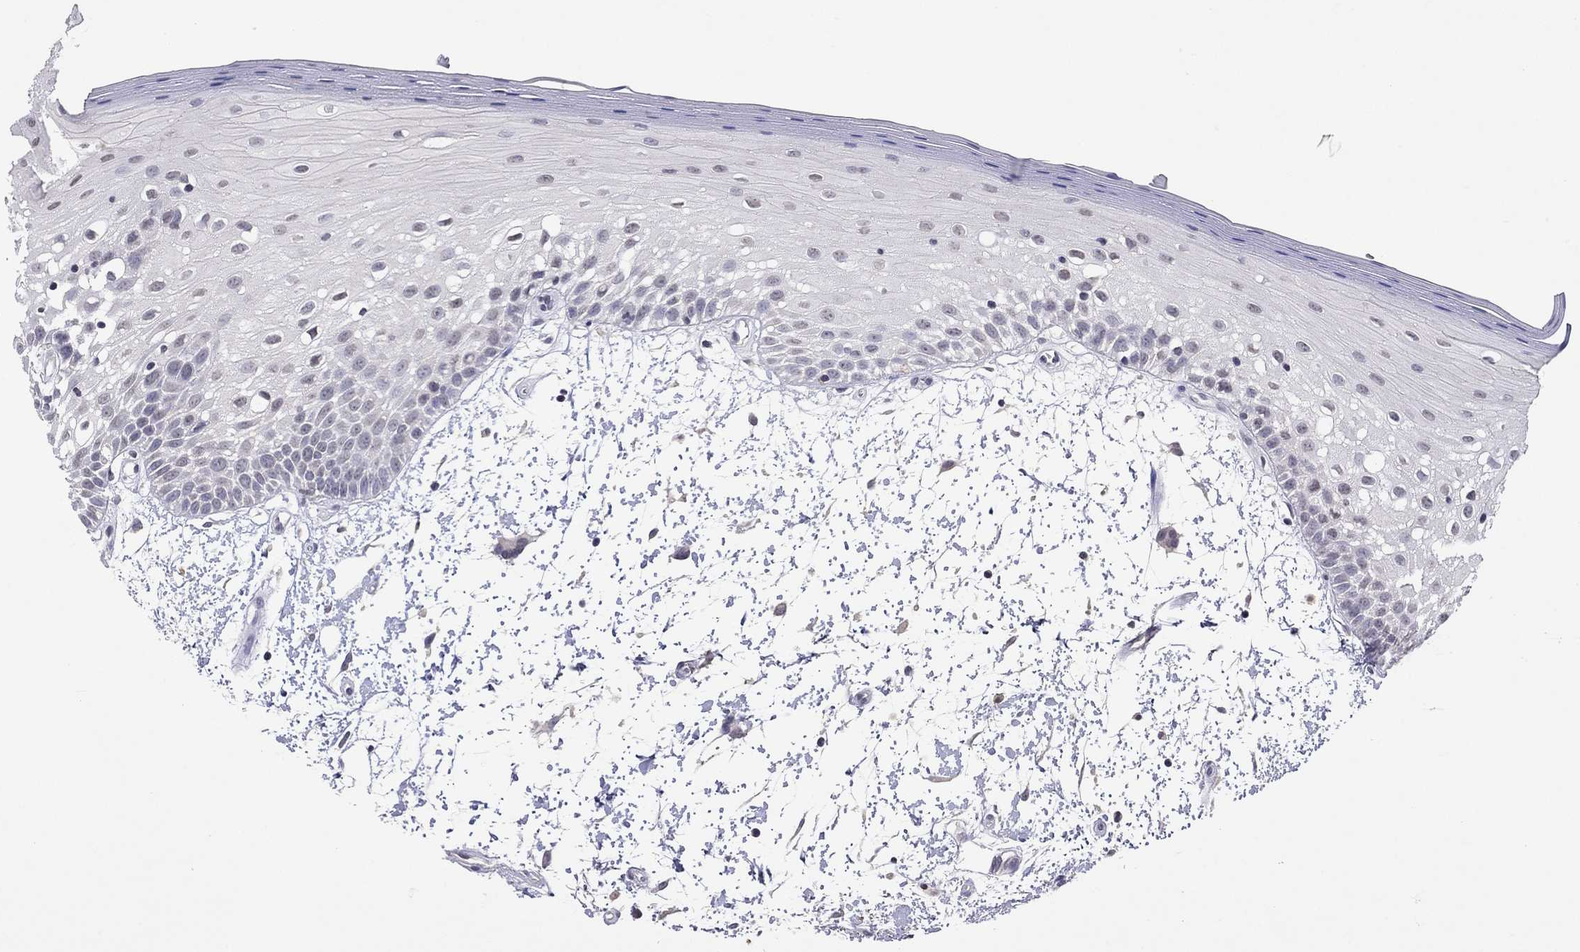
{"staining": {"intensity": "negative", "quantity": "none", "location": "none"}, "tissue": "oral mucosa", "cell_type": "Squamous epithelial cells", "image_type": "normal", "snomed": [{"axis": "morphology", "description": "Normal tissue, NOS"}, {"axis": "morphology", "description": "Squamous cell carcinoma, NOS"}, {"axis": "topography", "description": "Oral tissue"}, {"axis": "topography", "description": "Head-Neck"}], "caption": "There is no significant expression in squamous epithelial cells of oral mucosa. (DAB immunohistochemistry with hematoxylin counter stain).", "gene": "WNK3", "patient": {"sex": "female", "age": 75}}